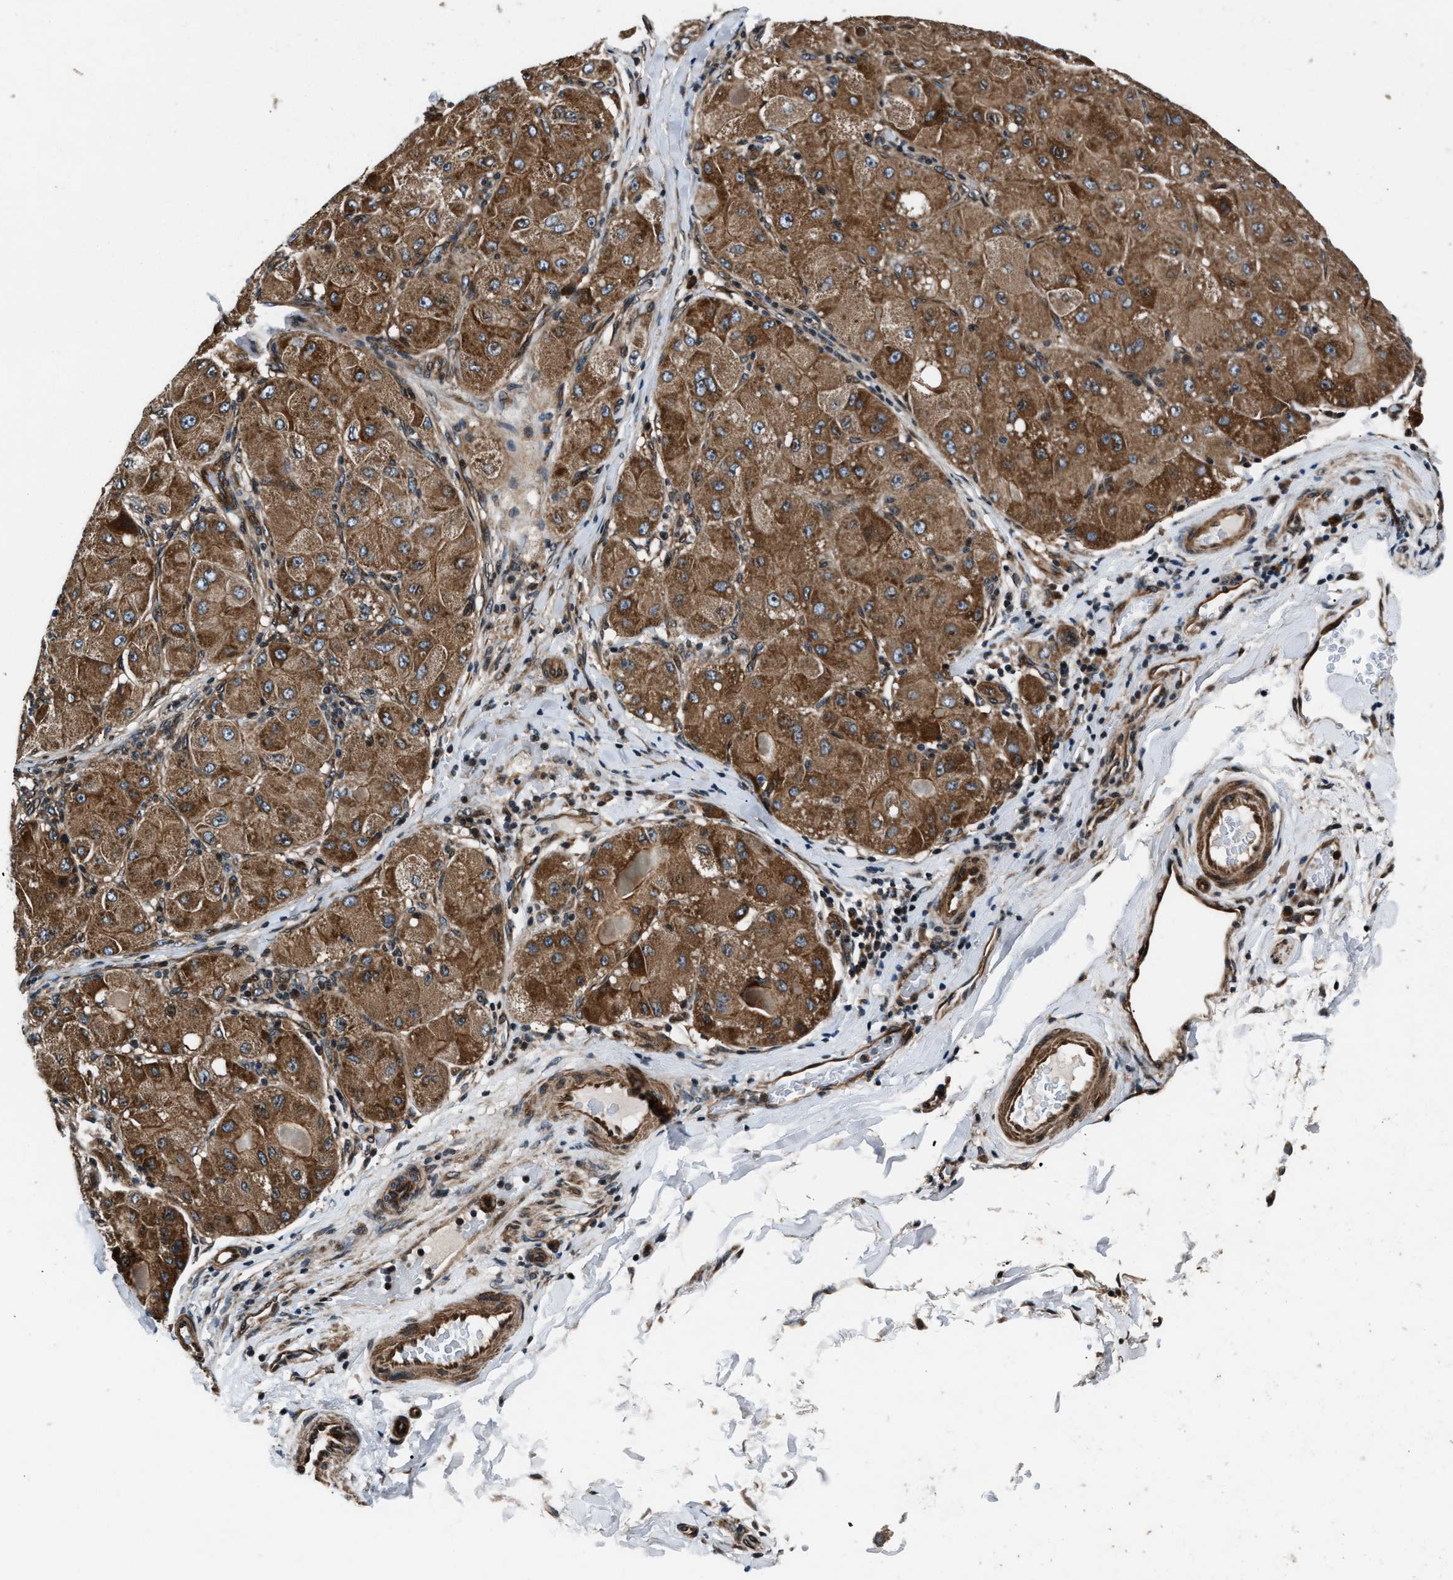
{"staining": {"intensity": "moderate", "quantity": ">75%", "location": "cytoplasmic/membranous"}, "tissue": "liver cancer", "cell_type": "Tumor cells", "image_type": "cancer", "snomed": [{"axis": "morphology", "description": "Carcinoma, Hepatocellular, NOS"}, {"axis": "topography", "description": "Liver"}], "caption": "Immunohistochemistry photomicrograph of human liver hepatocellular carcinoma stained for a protein (brown), which reveals medium levels of moderate cytoplasmic/membranous positivity in approximately >75% of tumor cells.", "gene": "DYNC2I1", "patient": {"sex": "male", "age": 80}}